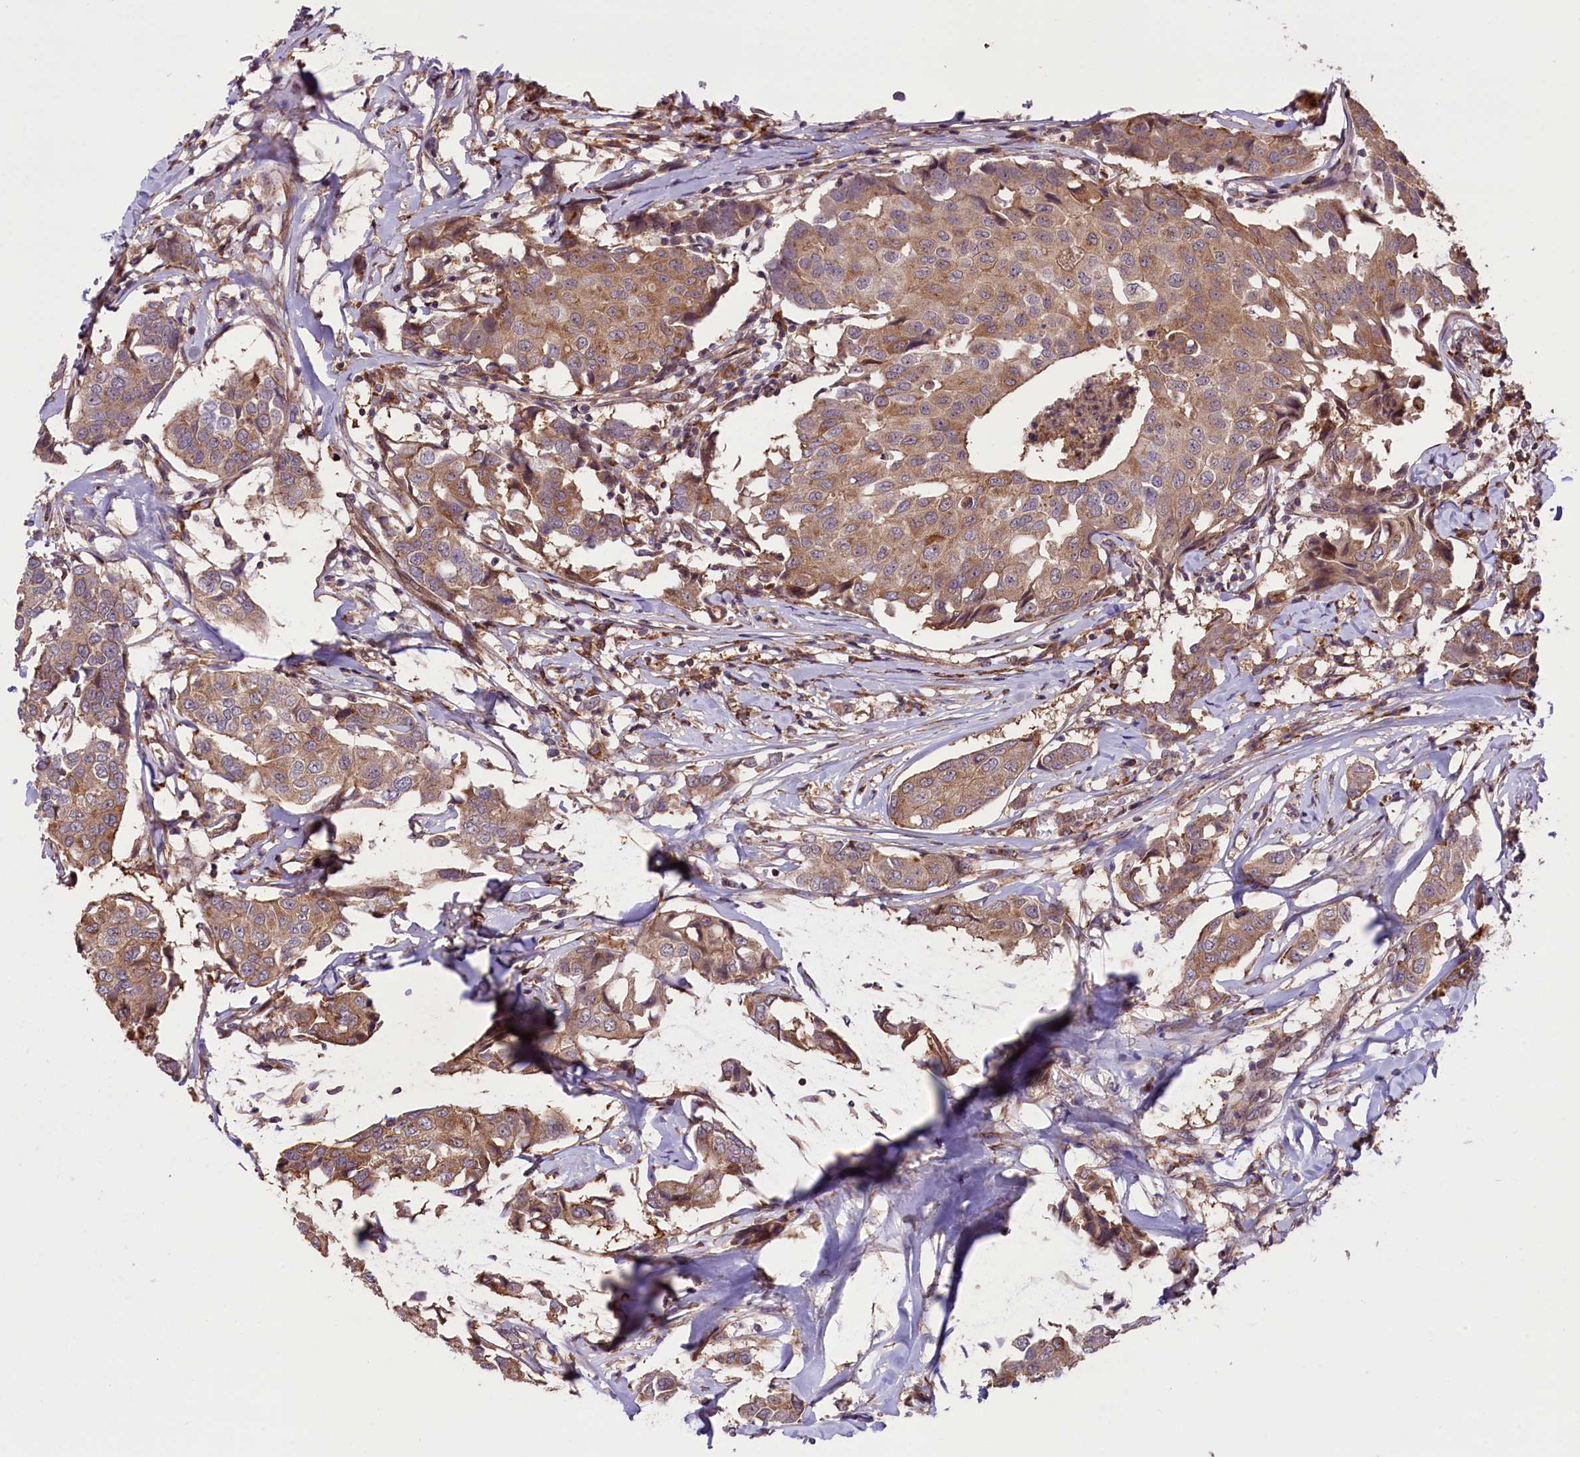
{"staining": {"intensity": "moderate", "quantity": ">75%", "location": "cytoplasmic/membranous"}, "tissue": "breast cancer", "cell_type": "Tumor cells", "image_type": "cancer", "snomed": [{"axis": "morphology", "description": "Duct carcinoma"}, {"axis": "topography", "description": "Breast"}], "caption": "Immunohistochemistry (IHC) histopathology image of neoplastic tissue: human intraductal carcinoma (breast) stained using immunohistochemistry demonstrates medium levels of moderate protein expression localized specifically in the cytoplasmic/membranous of tumor cells, appearing as a cytoplasmic/membranous brown color.", "gene": "HDAC5", "patient": {"sex": "female", "age": 80}}